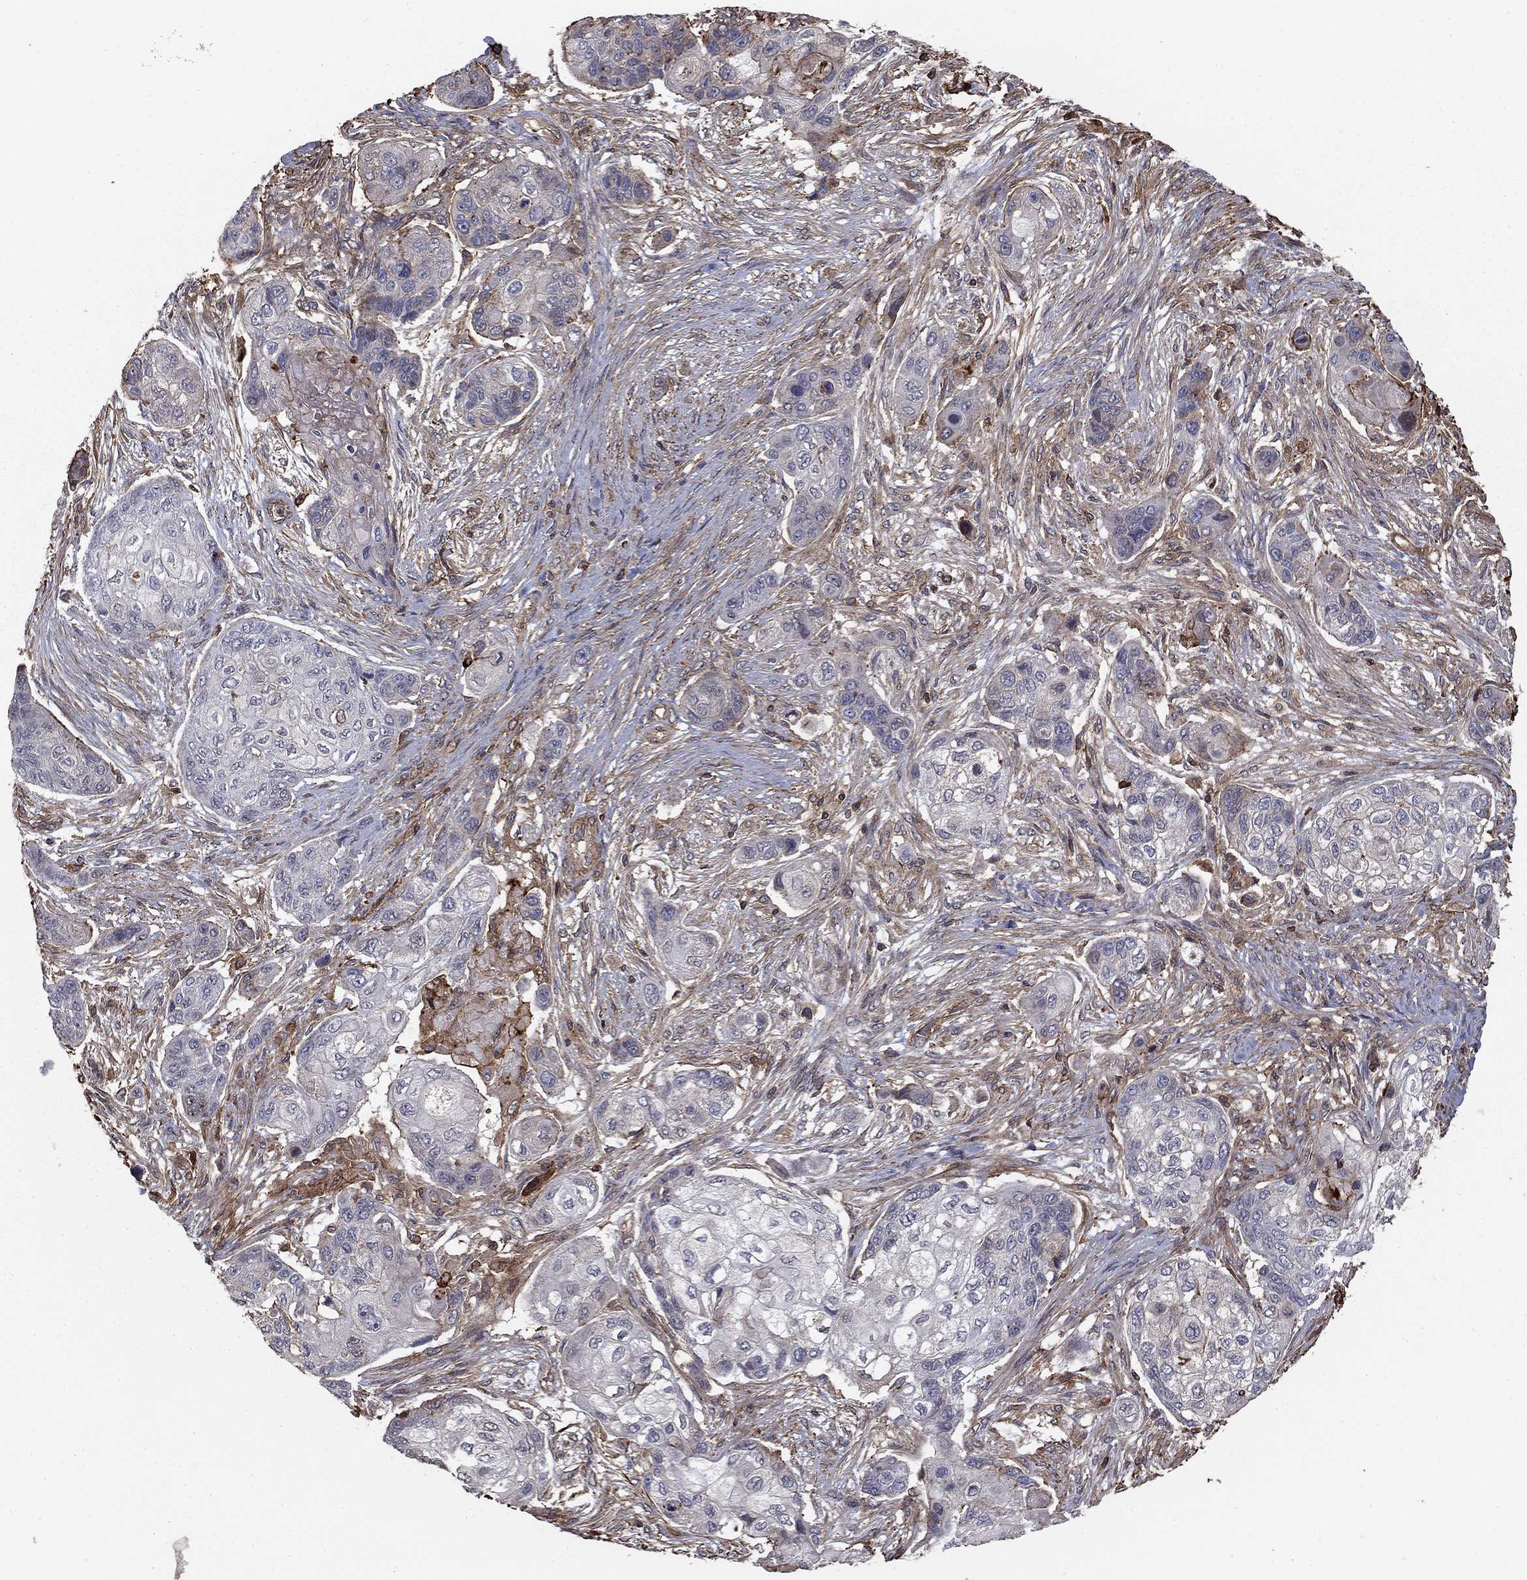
{"staining": {"intensity": "negative", "quantity": "none", "location": "none"}, "tissue": "lung cancer", "cell_type": "Tumor cells", "image_type": "cancer", "snomed": [{"axis": "morphology", "description": "Squamous cell carcinoma, NOS"}, {"axis": "topography", "description": "Lung"}], "caption": "Immunohistochemistry of squamous cell carcinoma (lung) exhibits no positivity in tumor cells. The staining is performed using DAB brown chromogen with nuclei counter-stained in using hematoxylin.", "gene": "HABP4", "patient": {"sex": "male", "age": 69}}